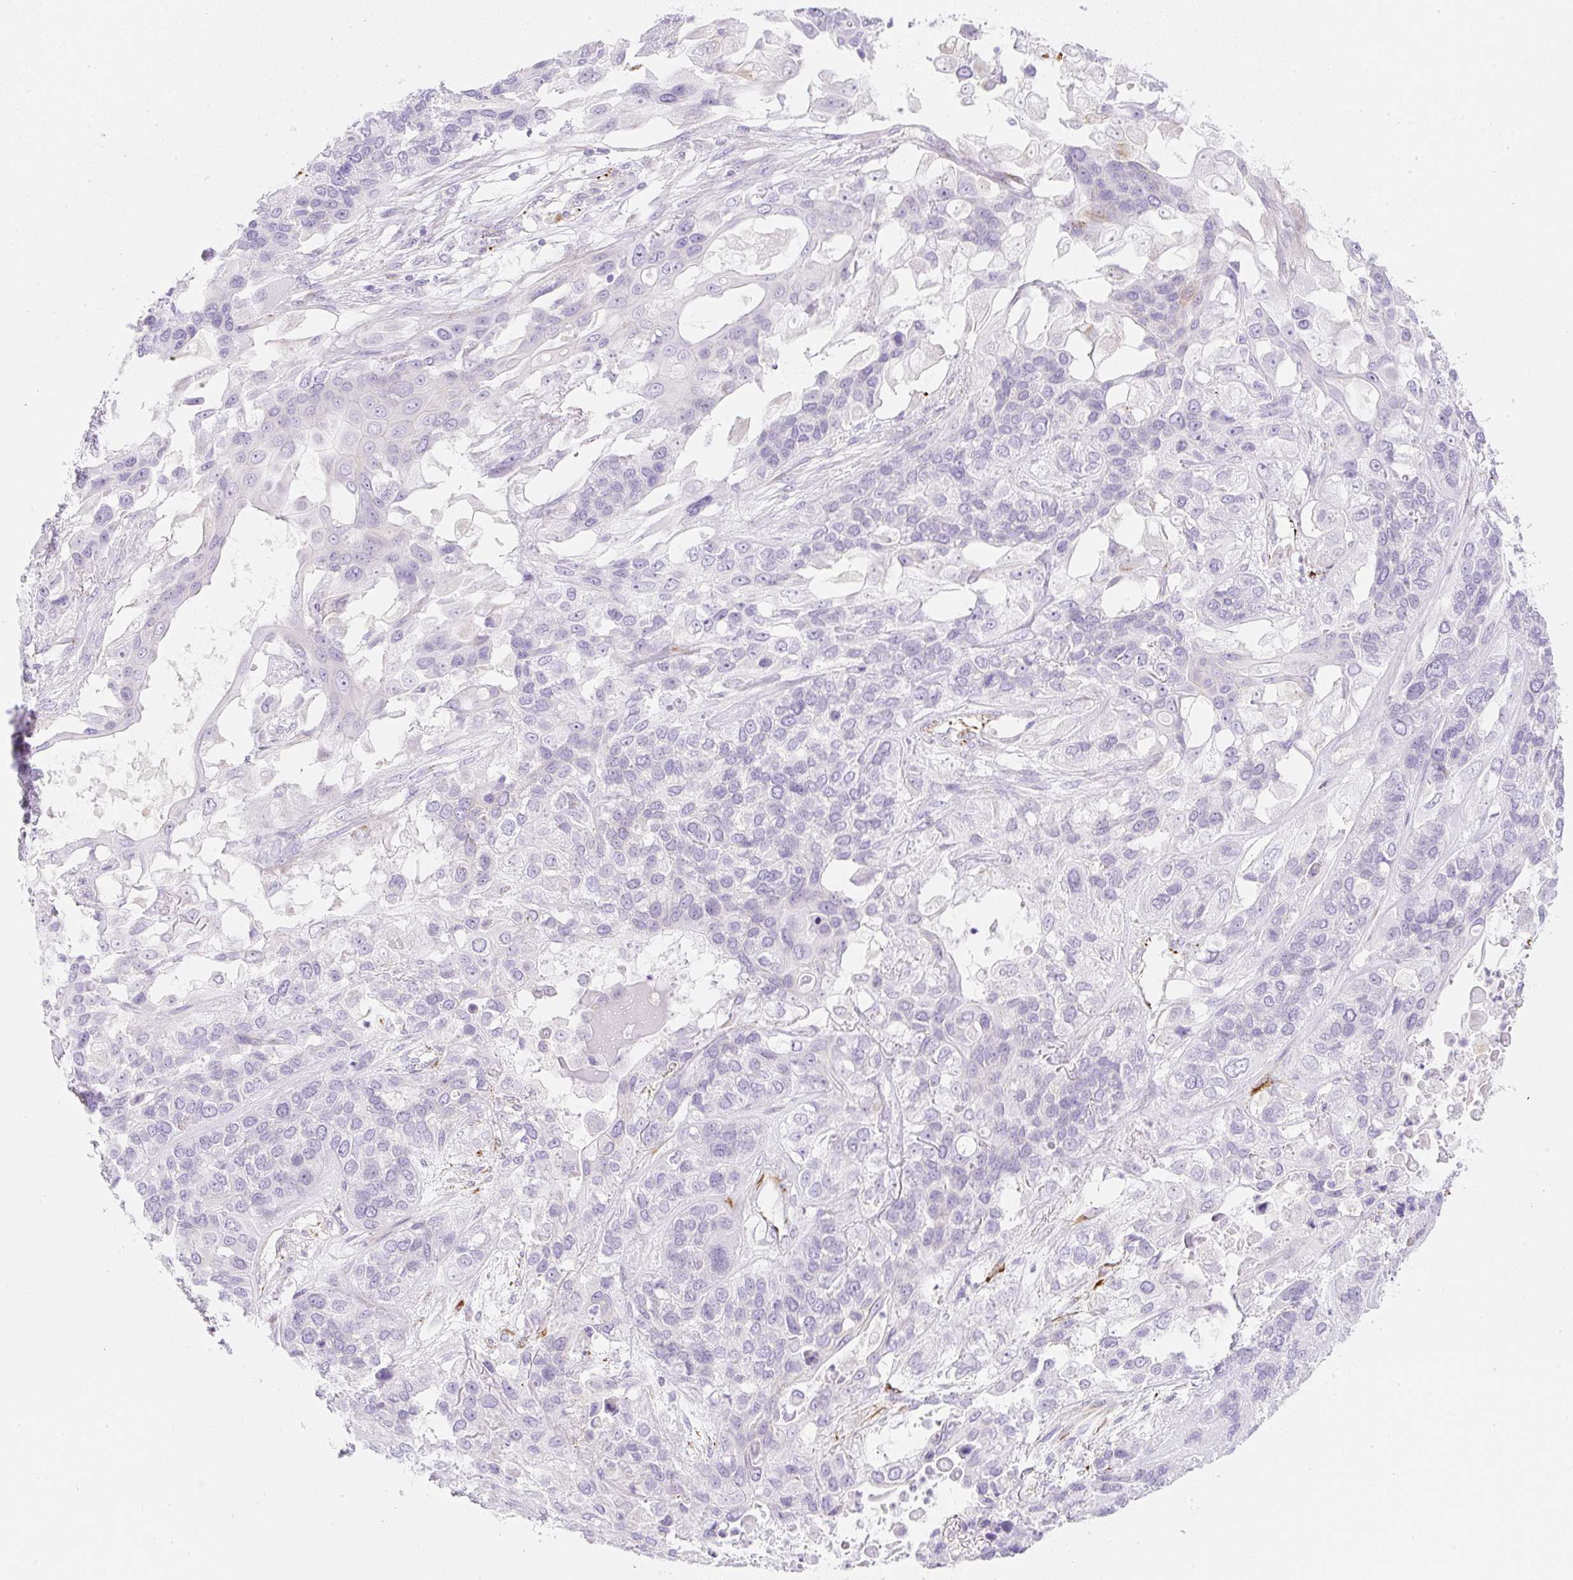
{"staining": {"intensity": "negative", "quantity": "none", "location": "none"}, "tissue": "lung cancer", "cell_type": "Tumor cells", "image_type": "cancer", "snomed": [{"axis": "morphology", "description": "Squamous cell carcinoma, NOS"}, {"axis": "topography", "description": "Lung"}], "caption": "Lung cancer (squamous cell carcinoma) was stained to show a protein in brown. There is no significant positivity in tumor cells.", "gene": "ZNF689", "patient": {"sex": "female", "age": 70}}